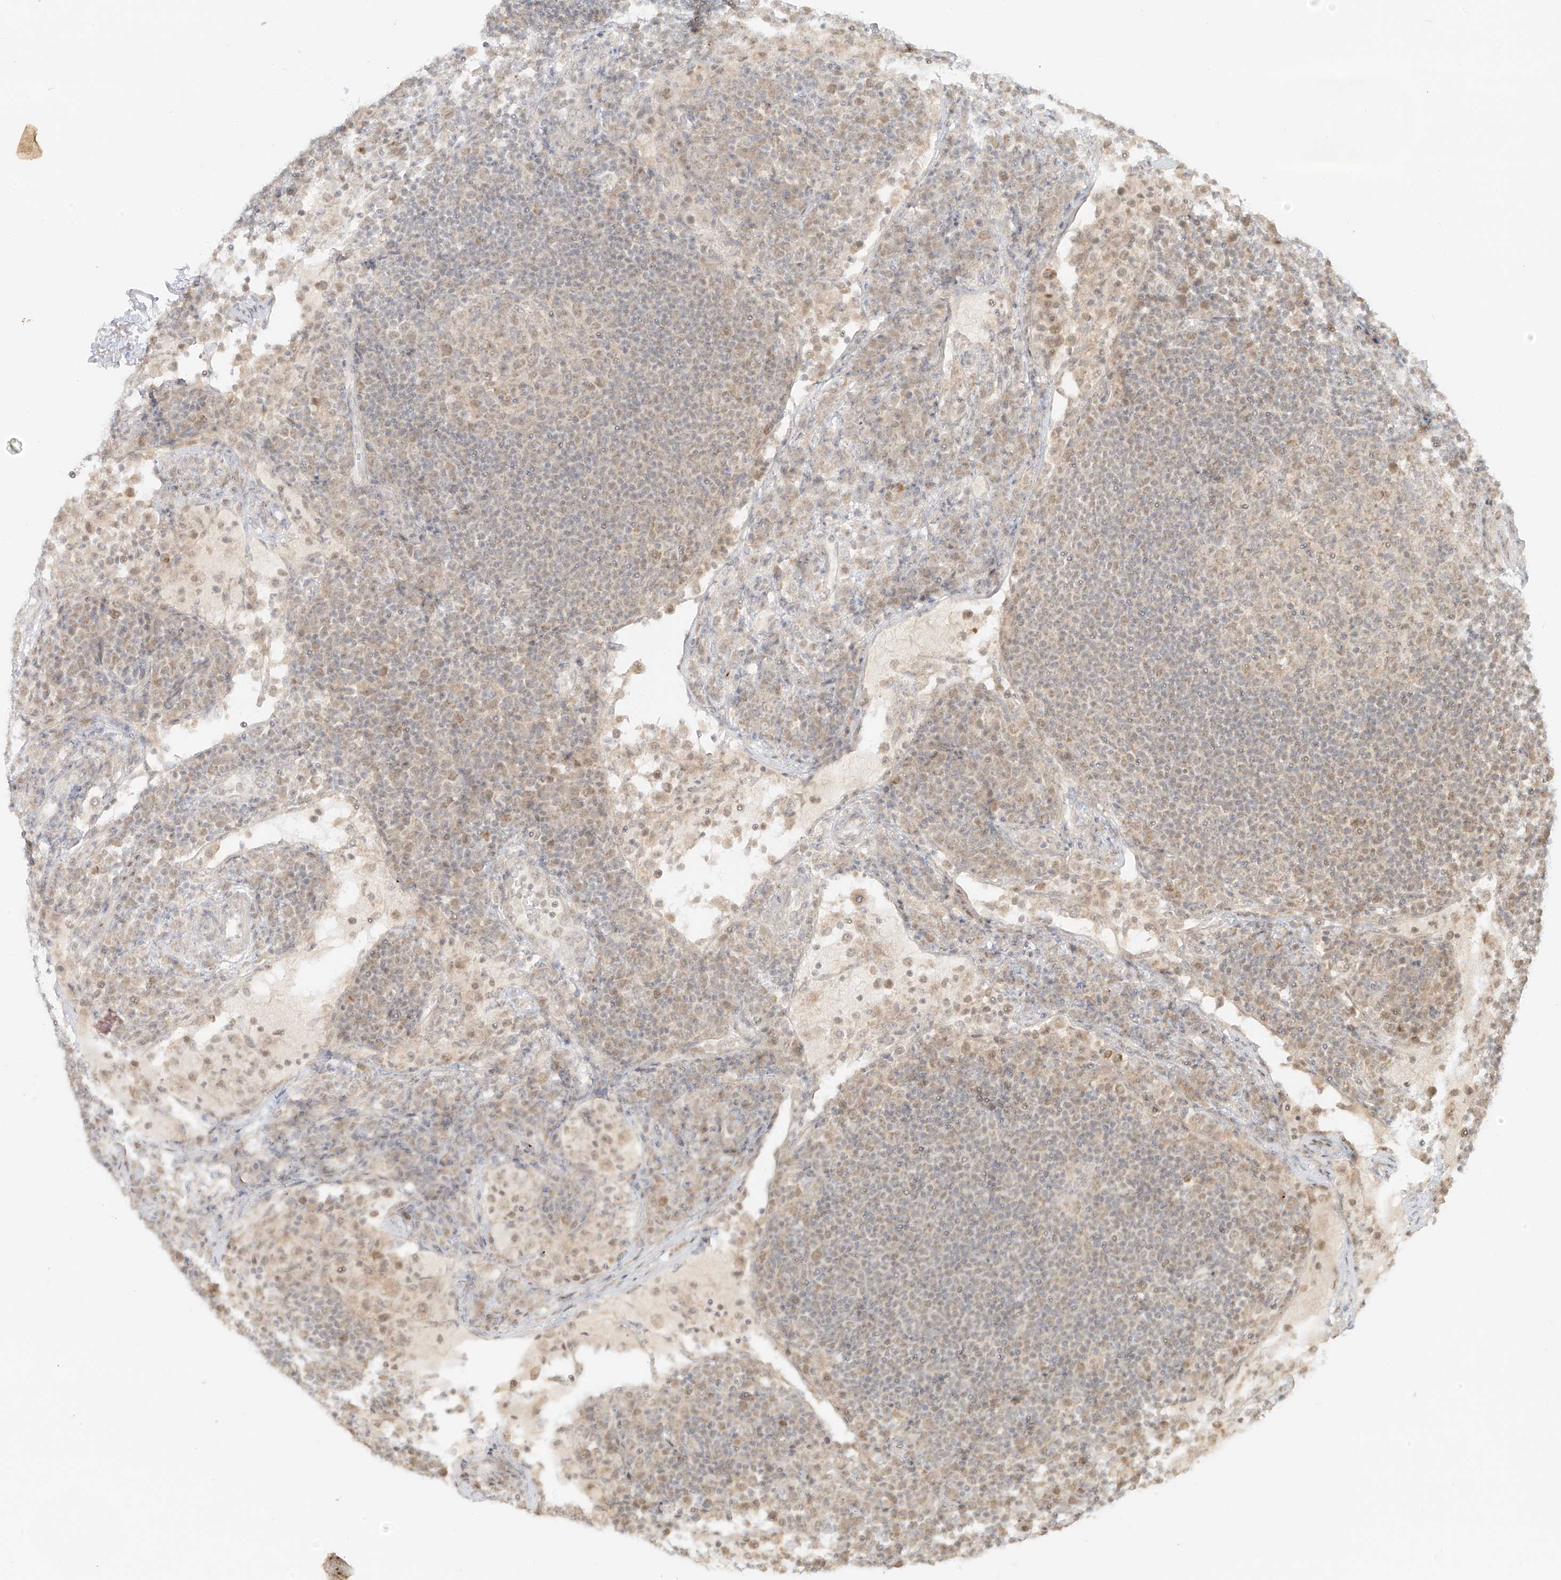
{"staining": {"intensity": "weak", "quantity": "<25%", "location": "nuclear"}, "tissue": "lymph node", "cell_type": "Germinal center cells", "image_type": "normal", "snomed": [{"axis": "morphology", "description": "Normal tissue, NOS"}, {"axis": "topography", "description": "Lymph node"}], "caption": "This is a micrograph of immunohistochemistry (IHC) staining of normal lymph node, which shows no expression in germinal center cells. (DAB IHC with hematoxylin counter stain).", "gene": "MIPEP", "patient": {"sex": "female", "age": 53}}